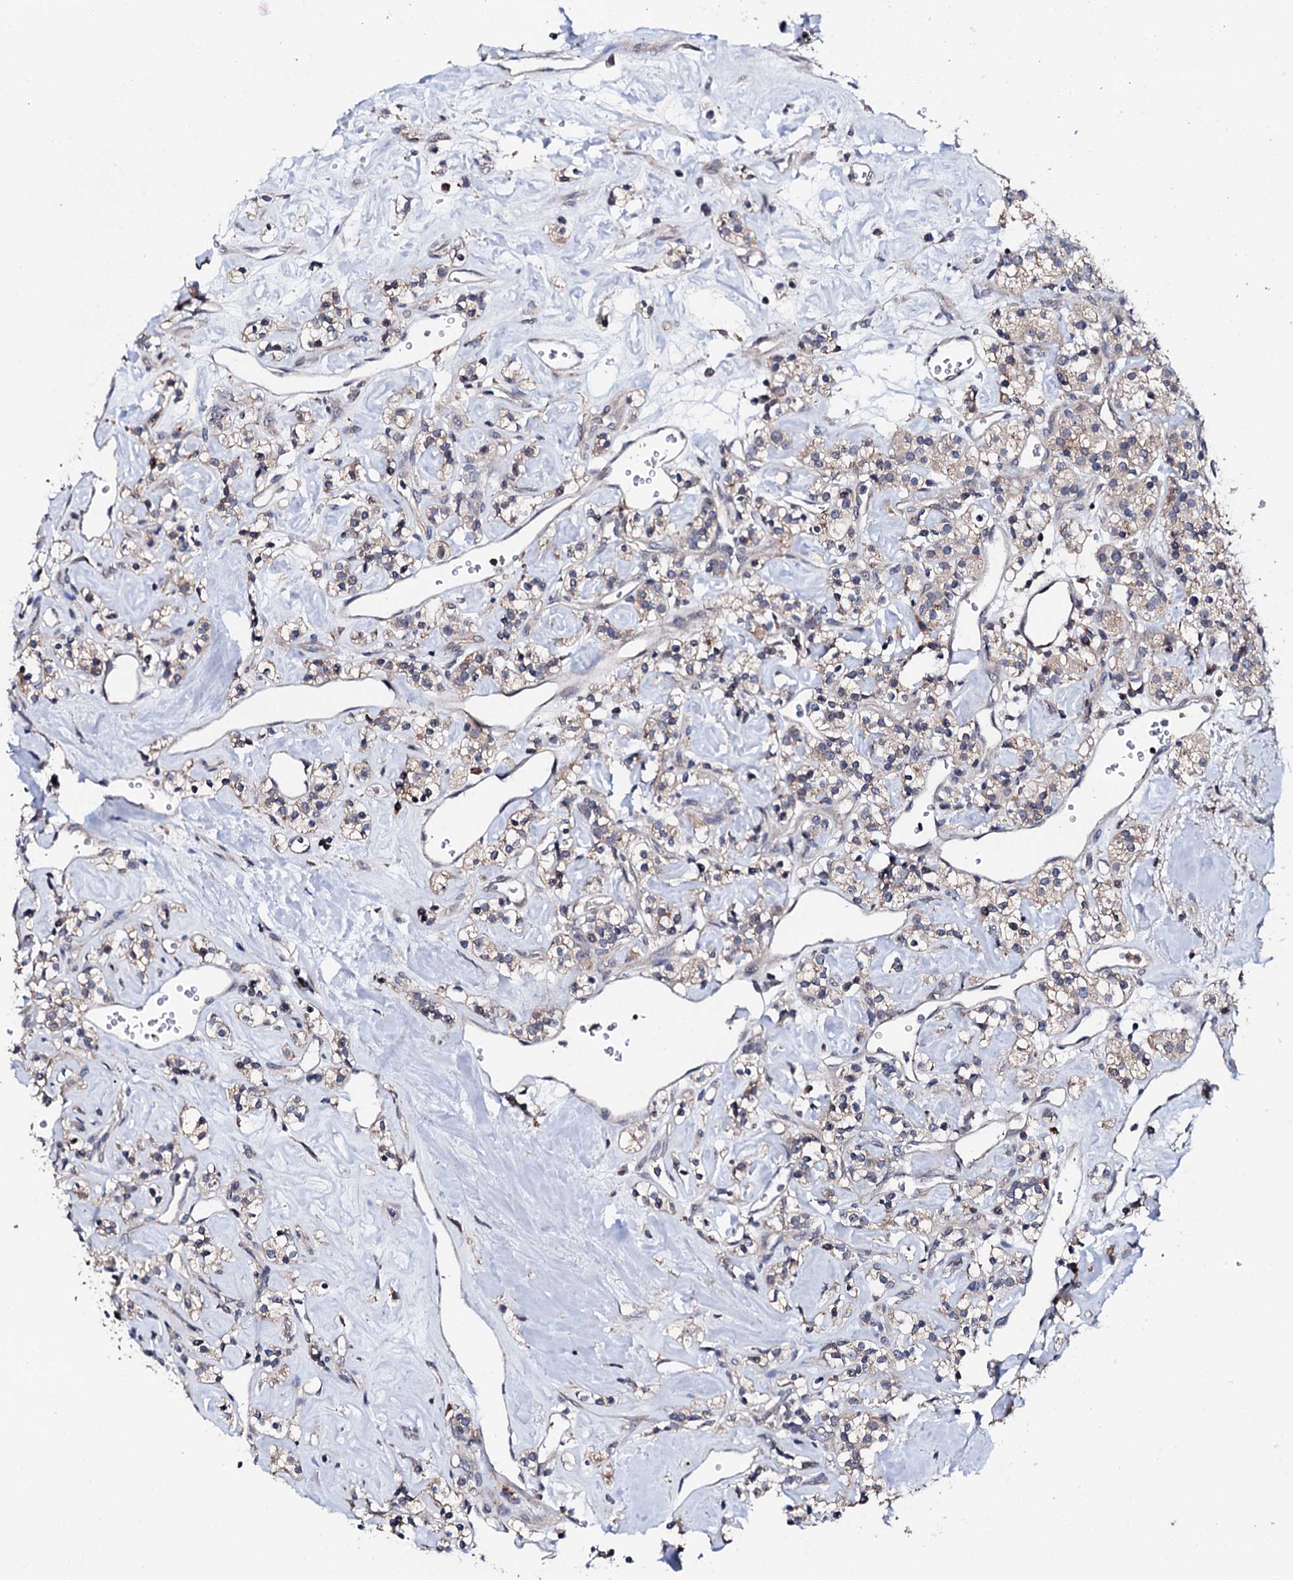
{"staining": {"intensity": "weak", "quantity": "25%-75%", "location": "cytoplasmic/membranous"}, "tissue": "renal cancer", "cell_type": "Tumor cells", "image_type": "cancer", "snomed": [{"axis": "morphology", "description": "Adenocarcinoma, NOS"}, {"axis": "topography", "description": "Kidney"}], "caption": "Weak cytoplasmic/membranous expression is present in about 25%-75% of tumor cells in renal cancer (adenocarcinoma).", "gene": "EDC3", "patient": {"sex": "male", "age": 77}}